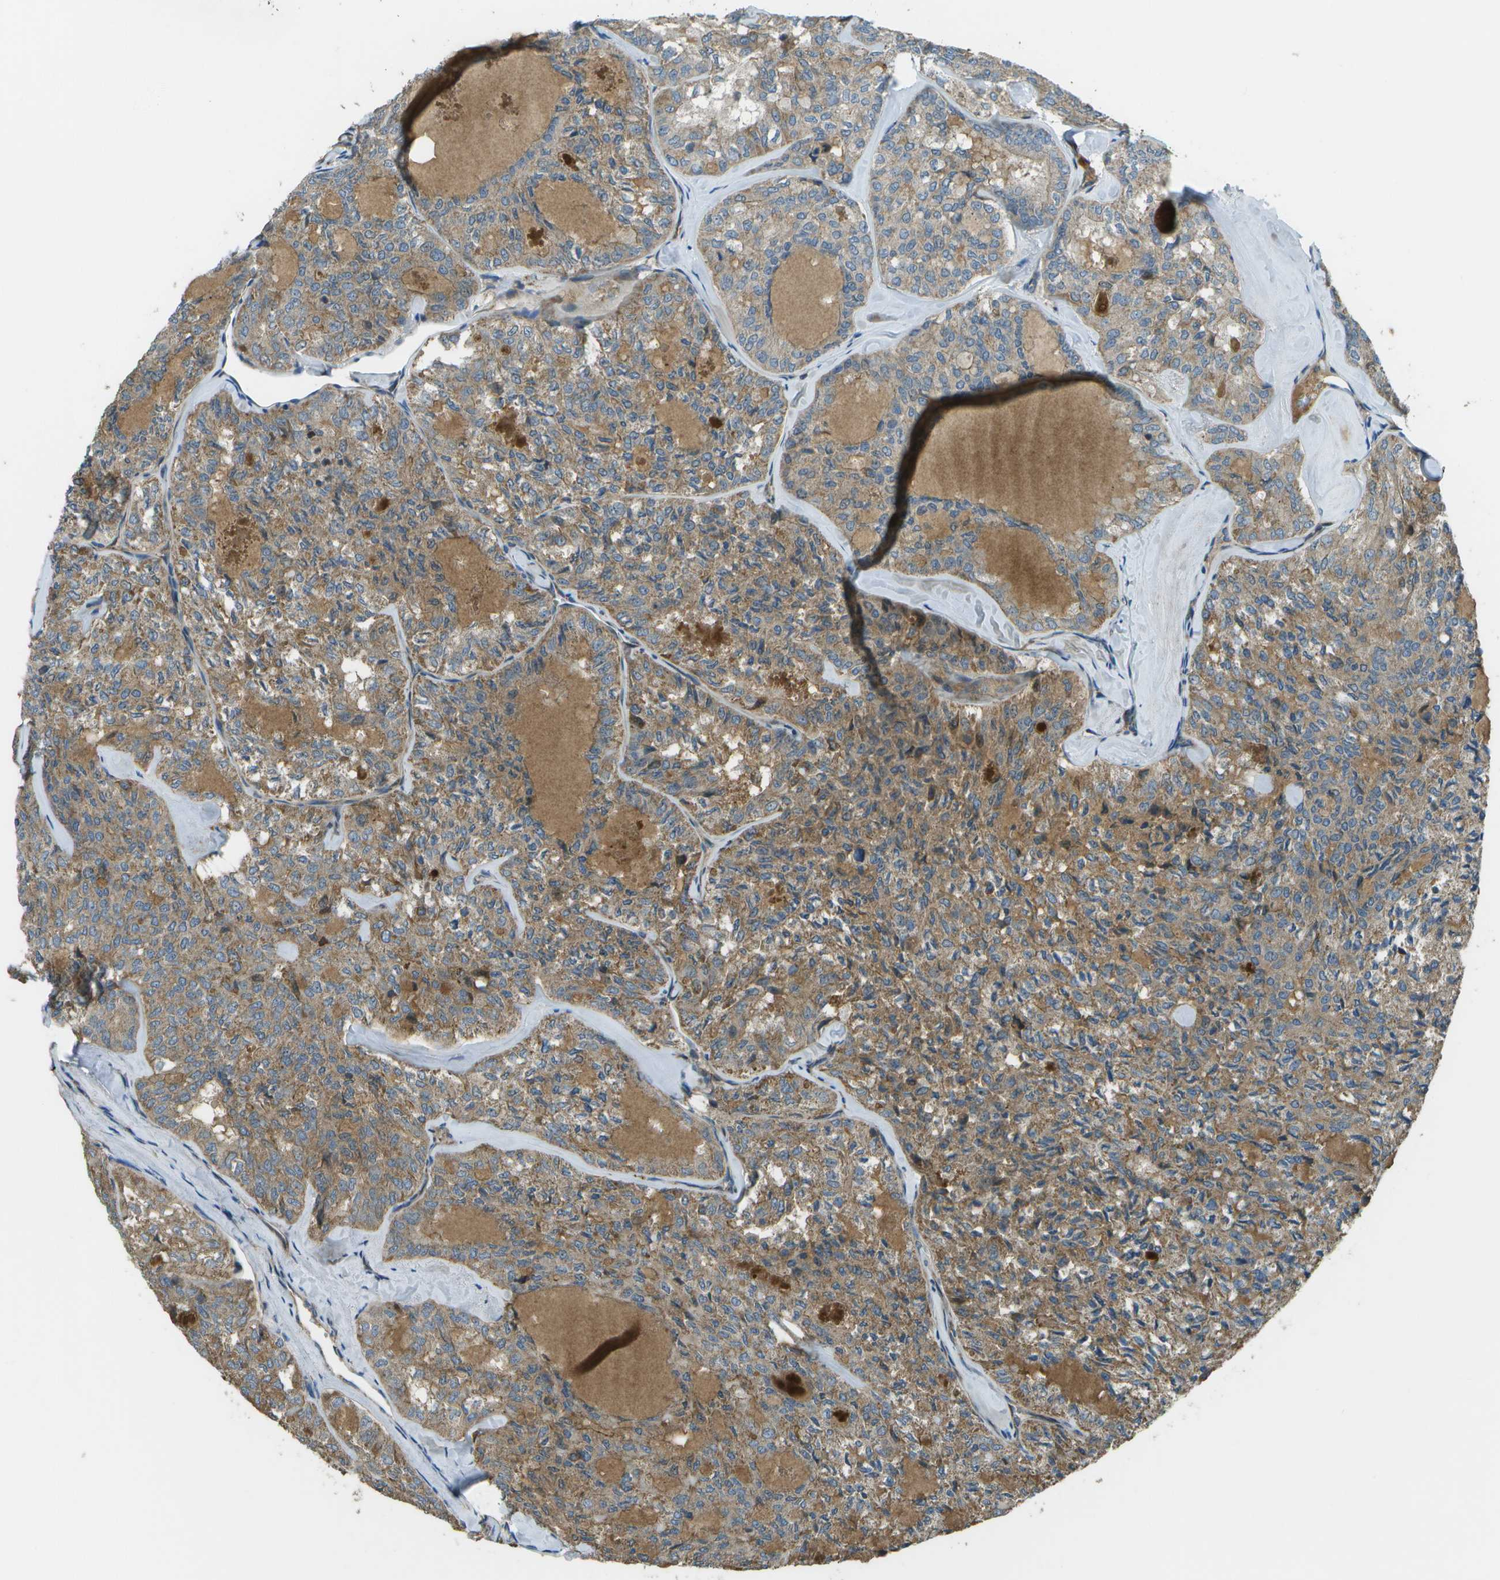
{"staining": {"intensity": "moderate", "quantity": ">75%", "location": "cytoplasmic/membranous"}, "tissue": "thyroid cancer", "cell_type": "Tumor cells", "image_type": "cancer", "snomed": [{"axis": "morphology", "description": "Follicular adenoma carcinoma, NOS"}, {"axis": "topography", "description": "Thyroid gland"}], "caption": "Thyroid cancer (follicular adenoma carcinoma) tissue reveals moderate cytoplasmic/membranous staining in about >75% of tumor cells (Stains: DAB (3,3'-diaminobenzidine) in brown, nuclei in blue, Microscopy: brightfield microscopy at high magnification).", "gene": "PXYLP1", "patient": {"sex": "male", "age": 75}}